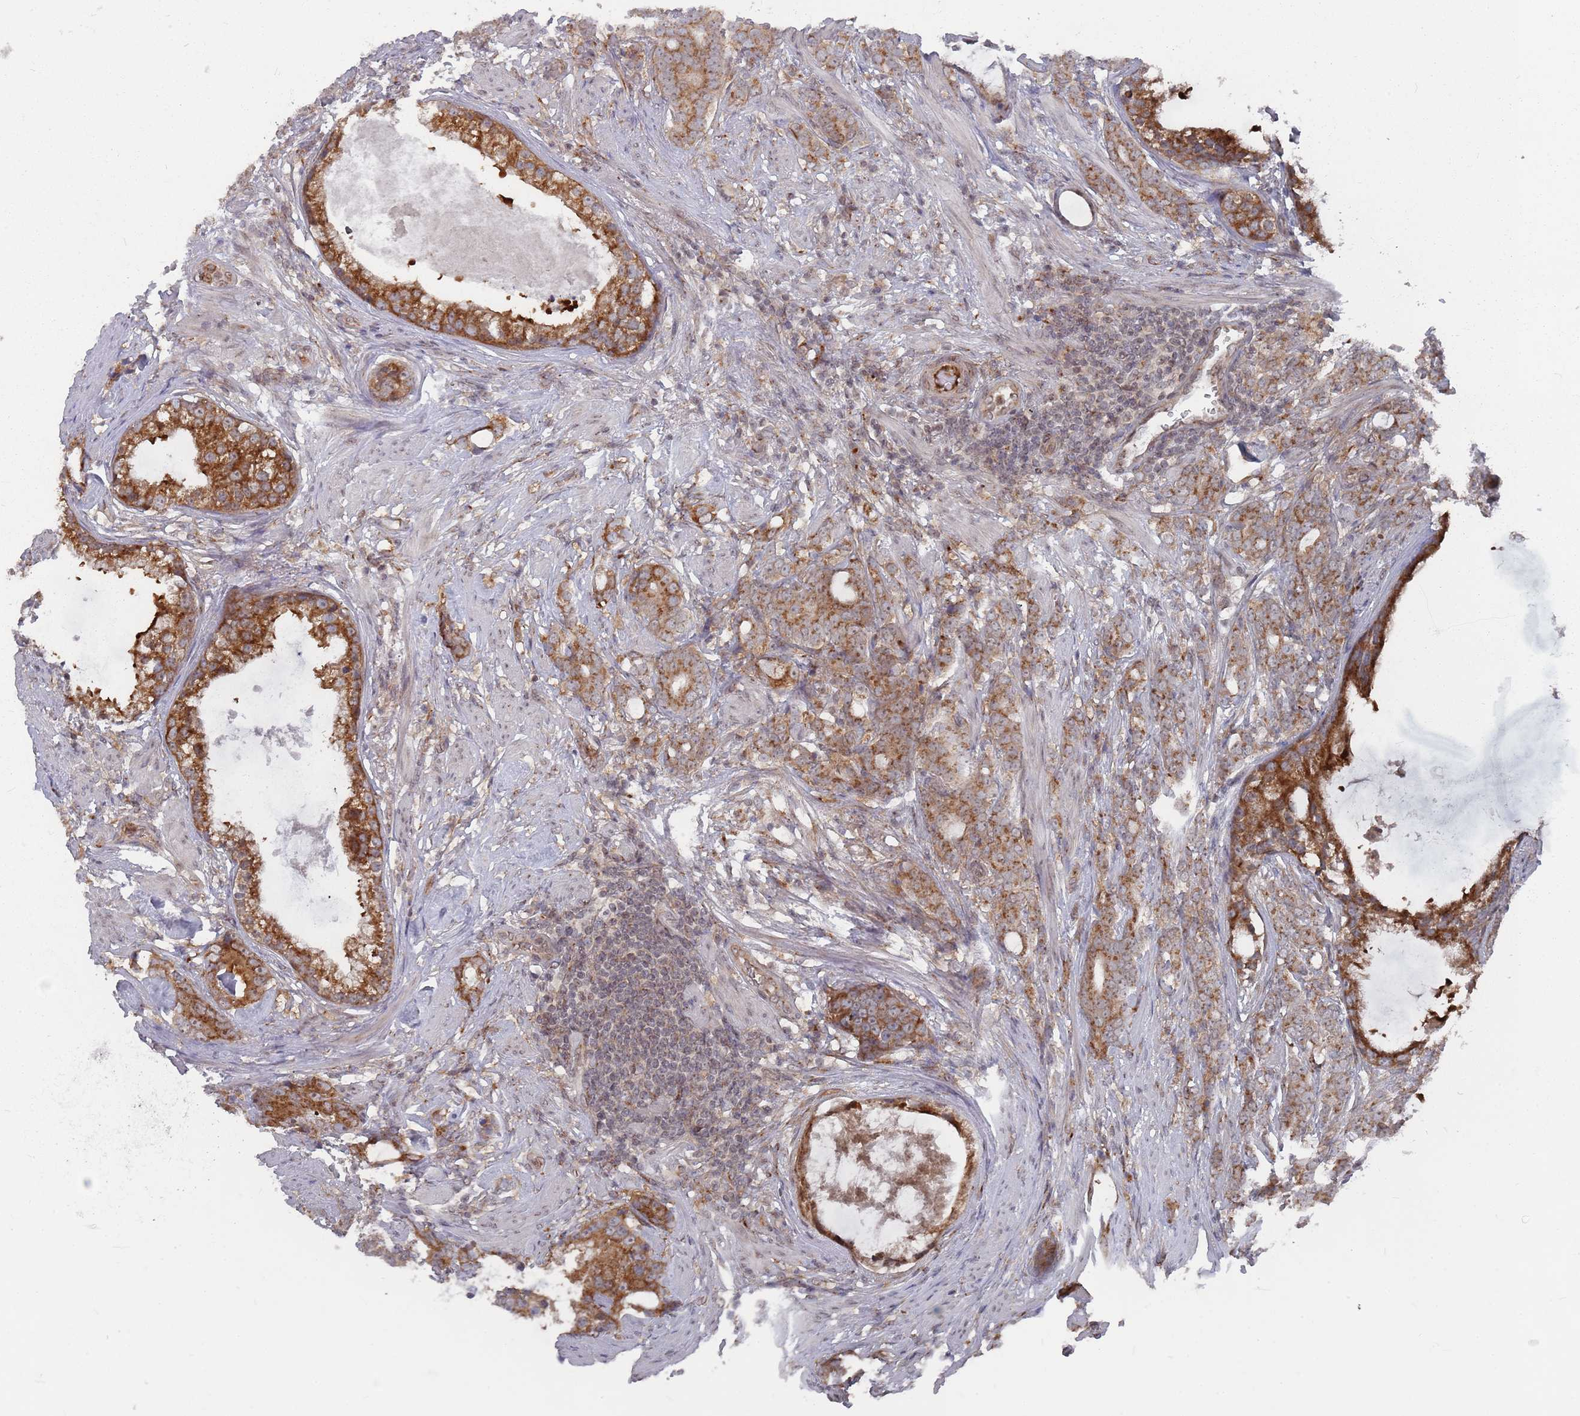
{"staining": {"intensity": "moderate", "quantity": ">75%", "location": "cytoplasmic/membranous"}, "tissue": "prostate cancer", "cell_type": "Tumor cells", "image_type": "cancer", "snomed": [{"axis": "morphology", "description": "Adenocarcinoma, Low grade"}, {"axis": "topography", "description": "Prostate"}], "caption": "A high-resolution micrograph shows immunohistochemistry staining of prostate cancer (adenocarcinoma (low-grade)), which reveals moderate cytoplasmic/membranous staining in approximately >75% of tumor cells.", "gene": "FMO4", "patient": {"sex": "male", "age": 71}}